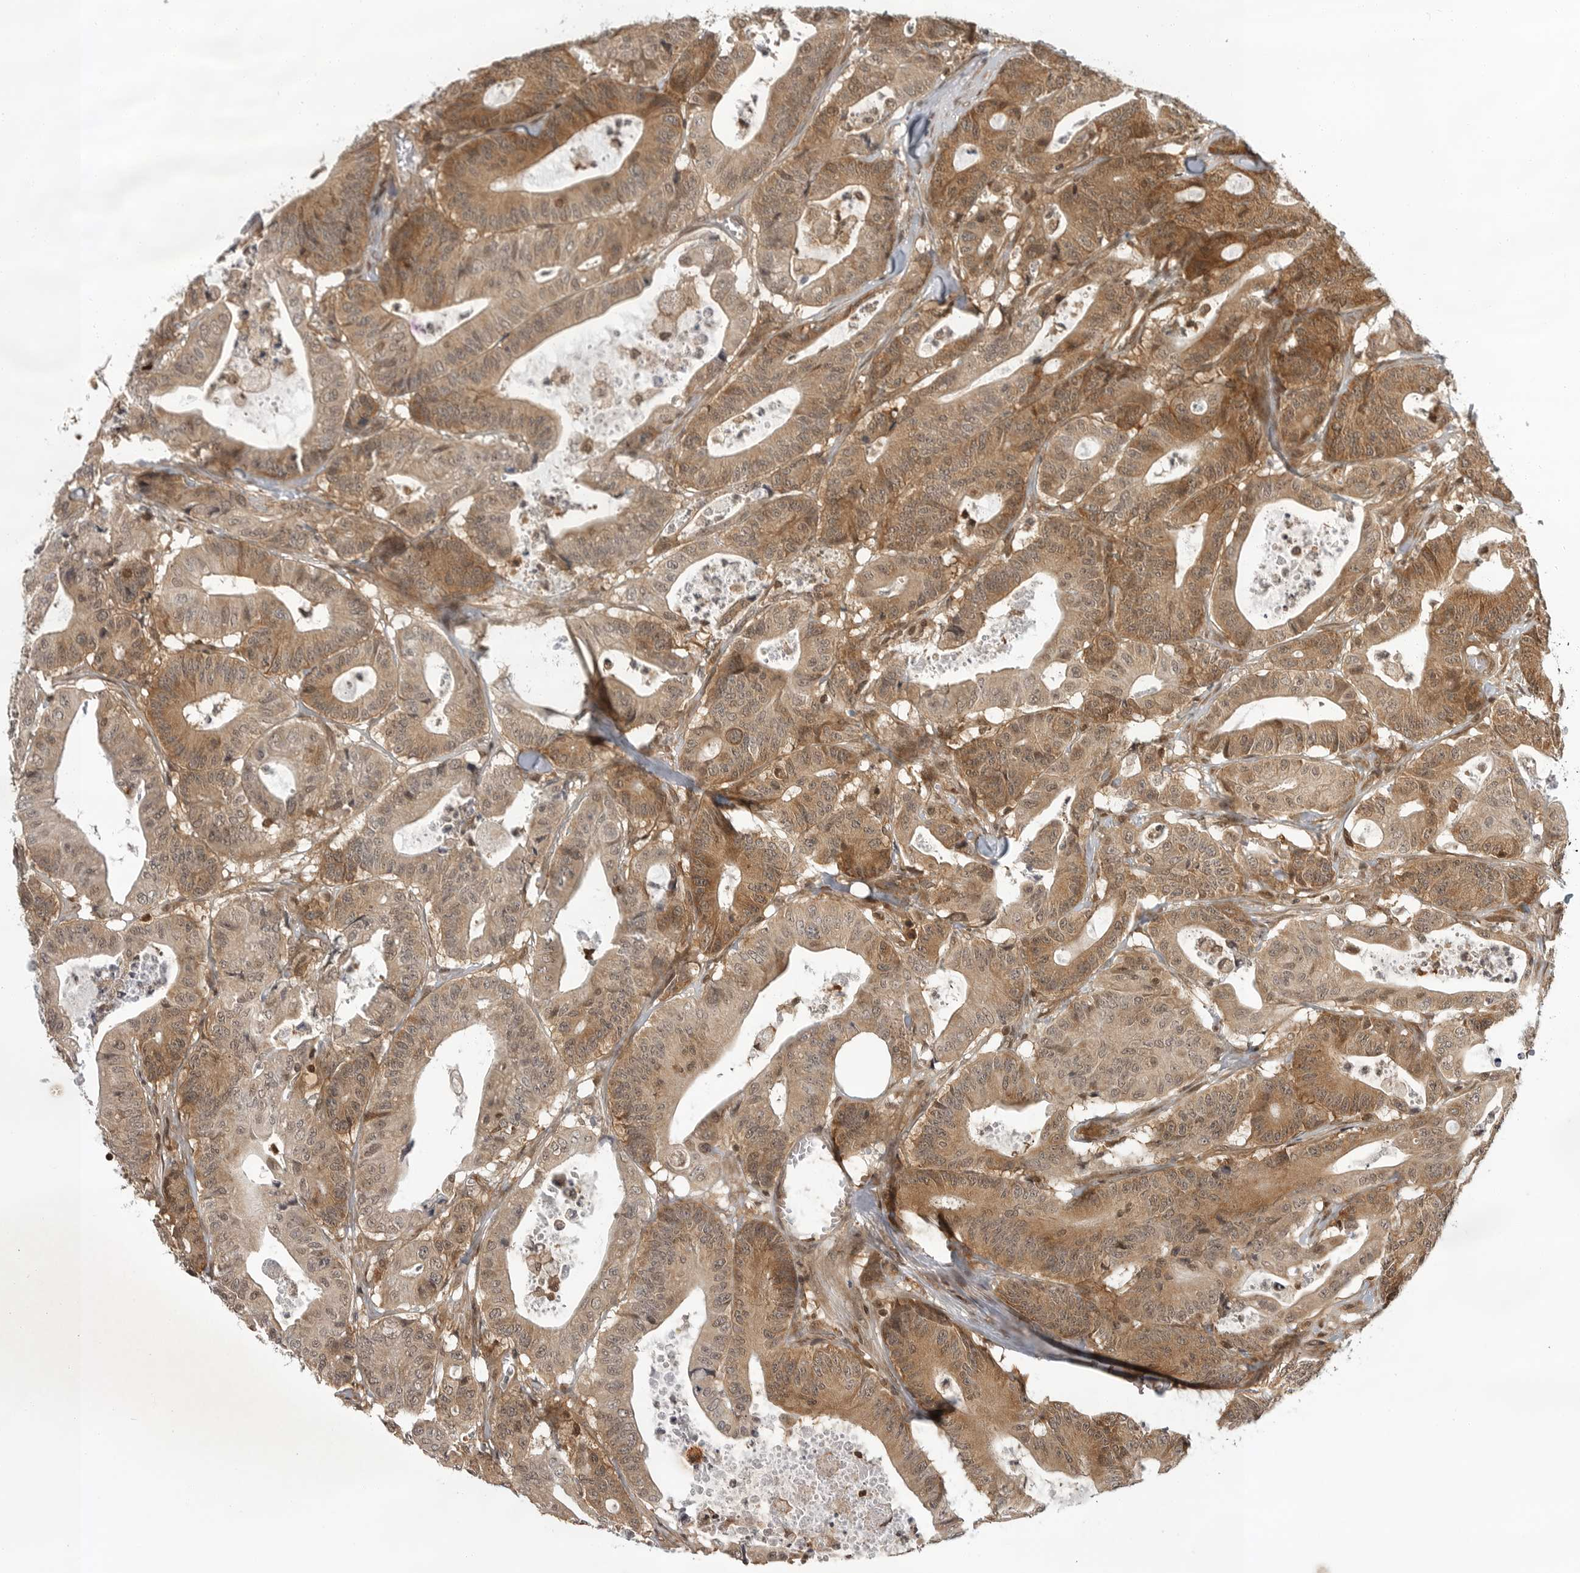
{"staining": {"intensity": "moderate", "quantity": ">75%", "location": "cytoplasmic/membranous"}, "tissue": "colorectal cancer", "cell_type": "Tumor cells", "image_type": "cancer", "snomed": [{"axis": "morphology", "description": "Adenocarcinoma, NOS"}, {"axis": "topography", "description": "Colon"}], "caption": "A photomicrograph showing moderate cytoplasmic/membranous positivity in about >75% of tumor cells in colorectal cancer (adenocarcinoma), as visualized by brown immunohistochemical staining.", "gene": "SZRD1", "patient": {"sex": "female", "age": 84}}